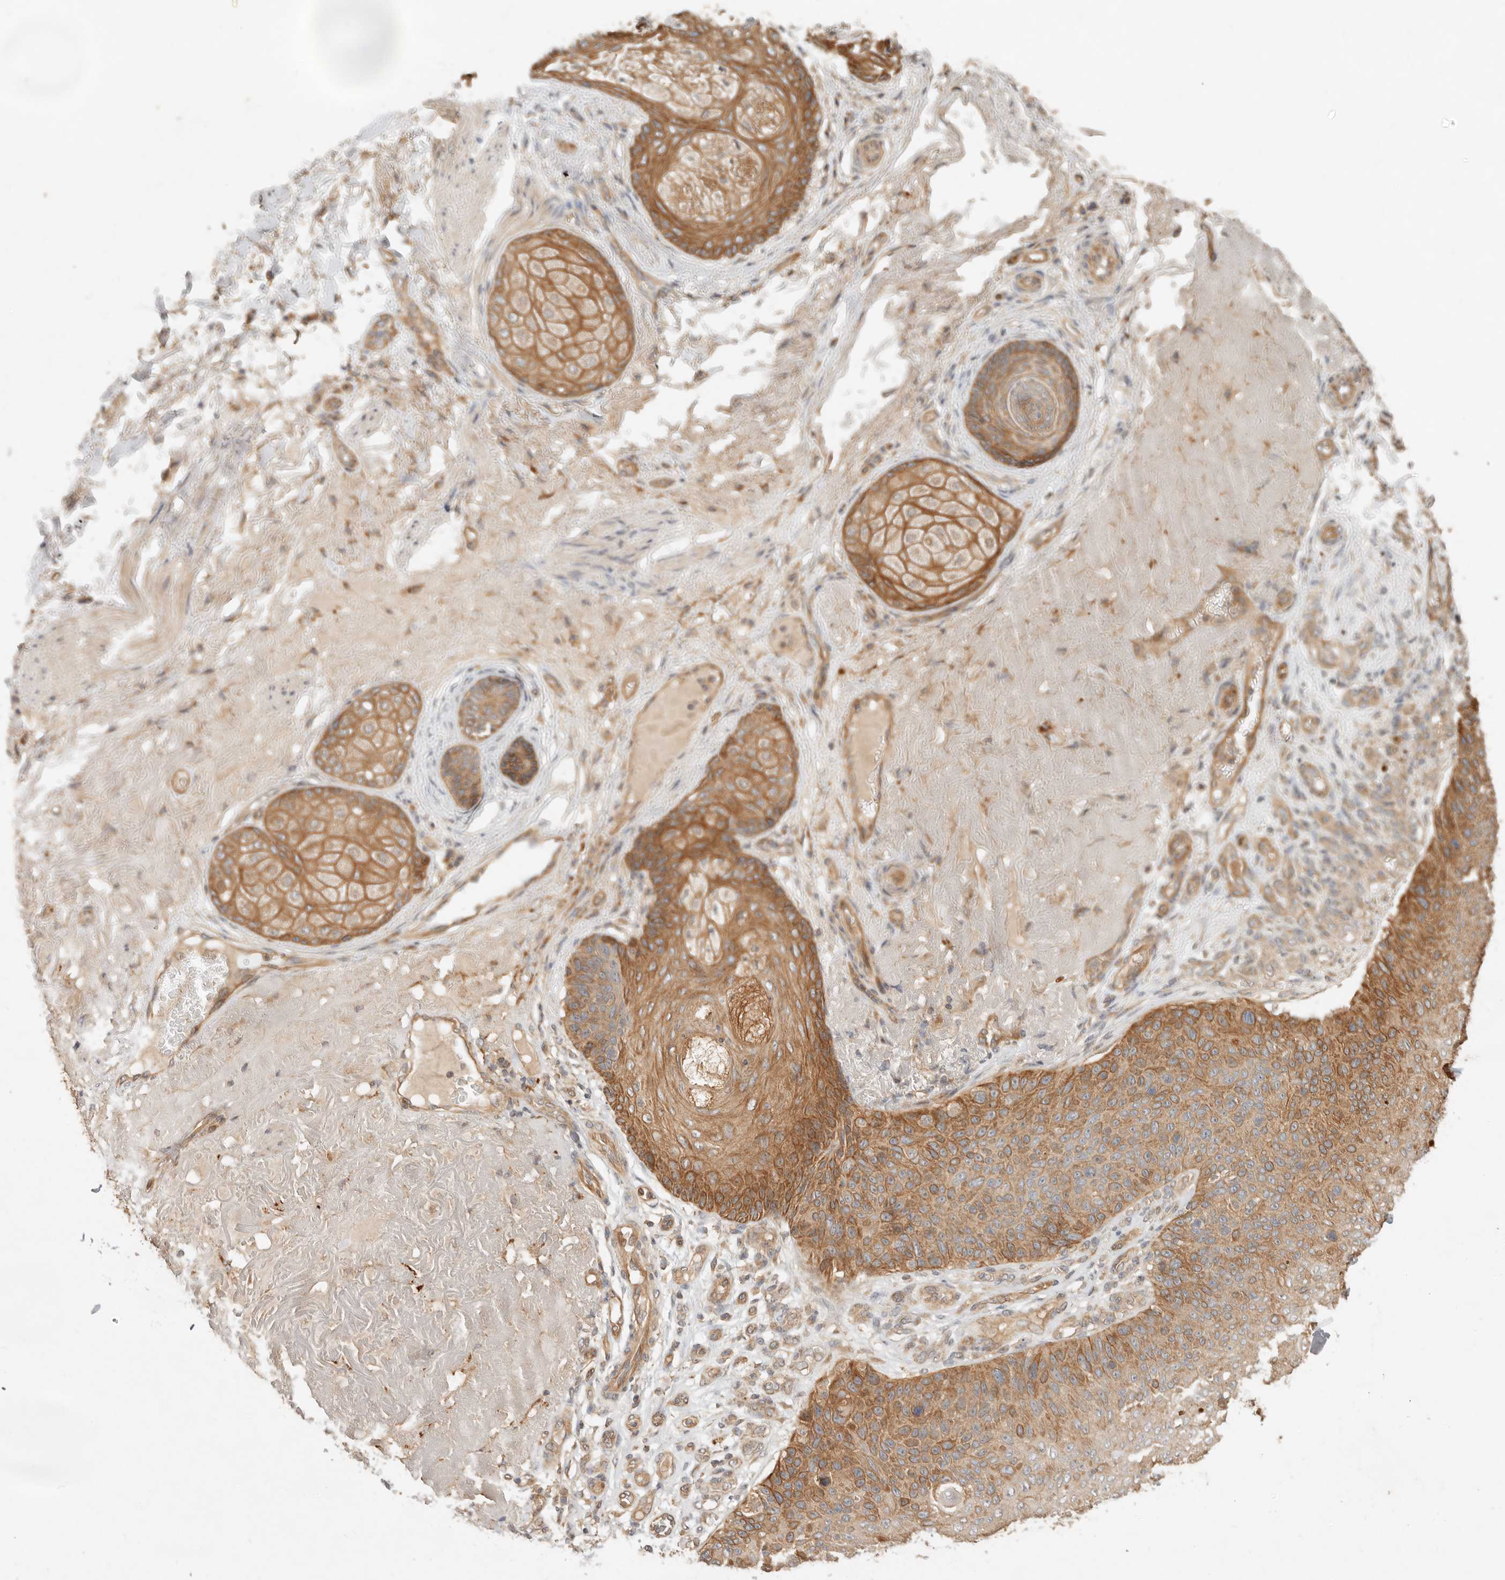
{"staining": {"intensity": "moderate", "quantity": ">75%", "location": "cytoplasmic/membranous"}, "tissue": "skin cancer", "cell_type": "Tumor cells", "image_type": "cancer", "snomed": [{"axis": "morphology", "description": "Squamous cell carcinoma, NOS"}, {"axis": "topography", "description": "Skin"}], "caption": "This image demonstrates squamous cell carcinoma (skin) stained with immunohistochemistry to label a protein in brown. The cytoplasmic/membranous of tumor cells show moderate positivity for the protein. Nuclei are counter-stained blue.", "gene": "HECTD3", "patient": {"sex": "female", "age": 88}}